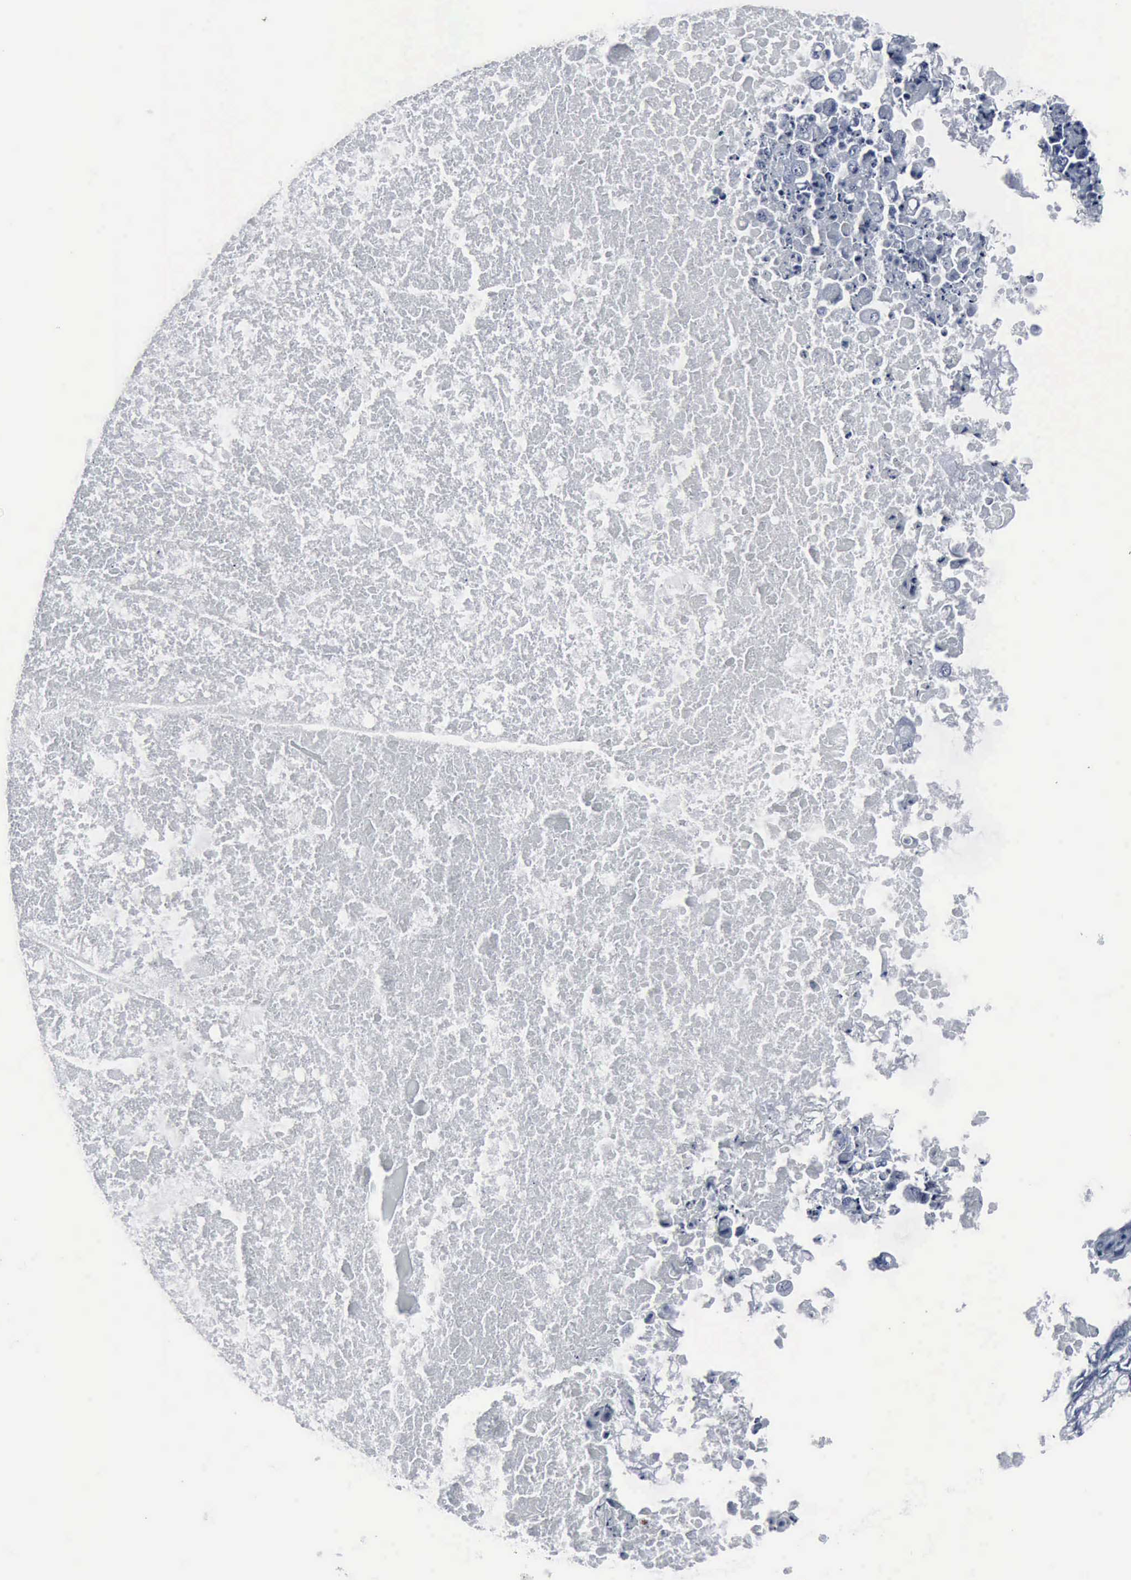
{"staining": {"intensity": "negative", "quantity": "none", "location": "none"}, "tissue": "ovarian cancer", "cell_type": "Tumor cells", "image_type": "cancer", "snomed": [{"axis": "morphology", "description": "Cystadenocarcinoma, mucinous, NOS"}, {"axis": "topography", "description": "Ovary"}], "caption": "Mucinous cystadenocarcinoma (ovarian) was stained to show a protein in brown. There is no significant staining in tumor cells.", "gene": "SNAP25", "patient": {"sex": "female", "age": 37}}